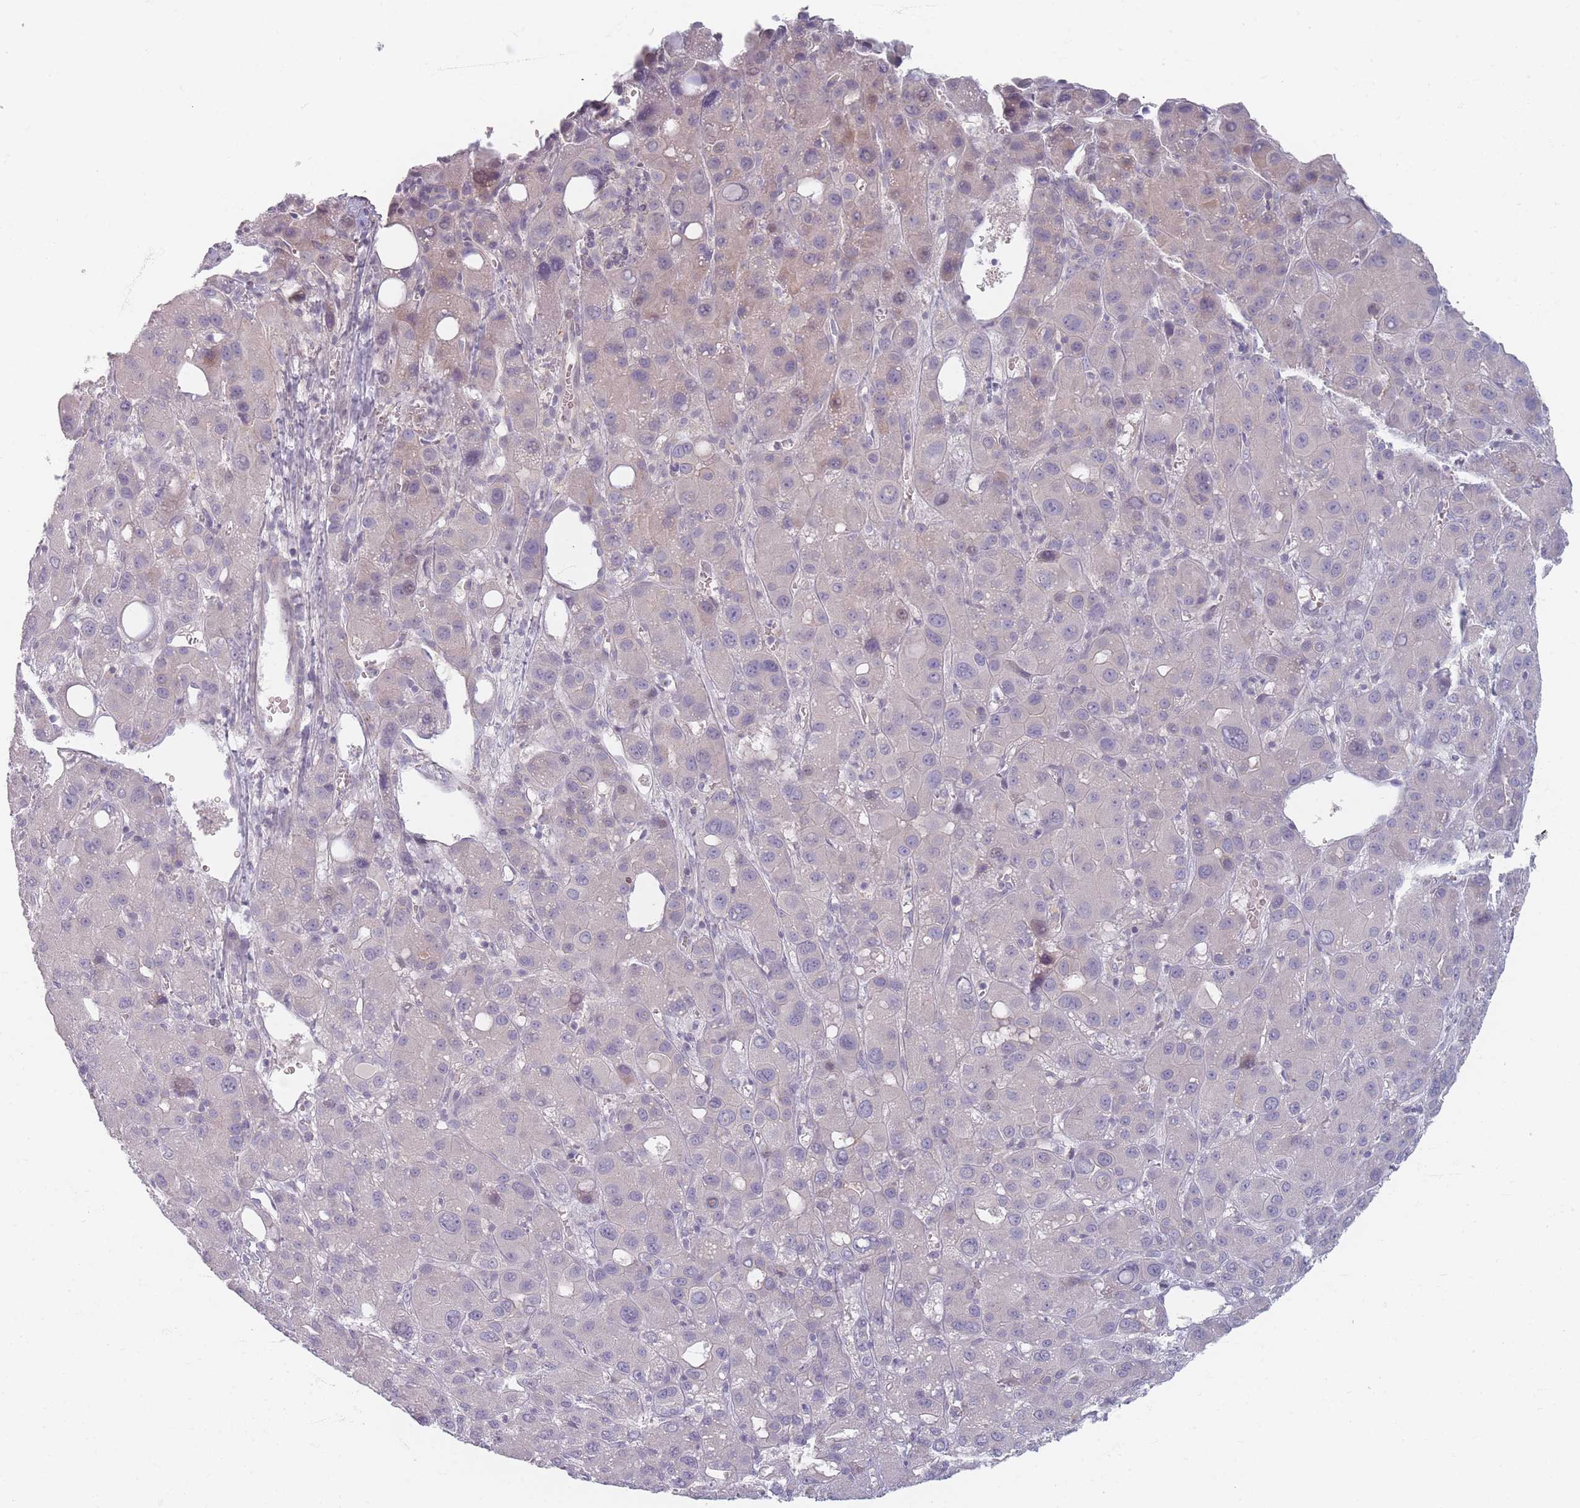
{"staining": {"intensity": "weak", "quantity": "<25%", "location": "cytoplasmic/membranous"}, "tissue": "liver cancer", "cell_type": "Tumor cells", "image_type": "cancer", "snomed": [{"axis": "morphology", "description": "Carcinoma, Hepatocellular, NOS"}, {"axis": "topography", "description": "Liver"}], "caption": "A high-resolution image shows immunohistochemistry (IHC) staining of liver hepatocellular carcinoma, which reveals no significant expression in tumor cells.", "gene": "TMOD1", "patient": {"sex": "male", "age": 55}}